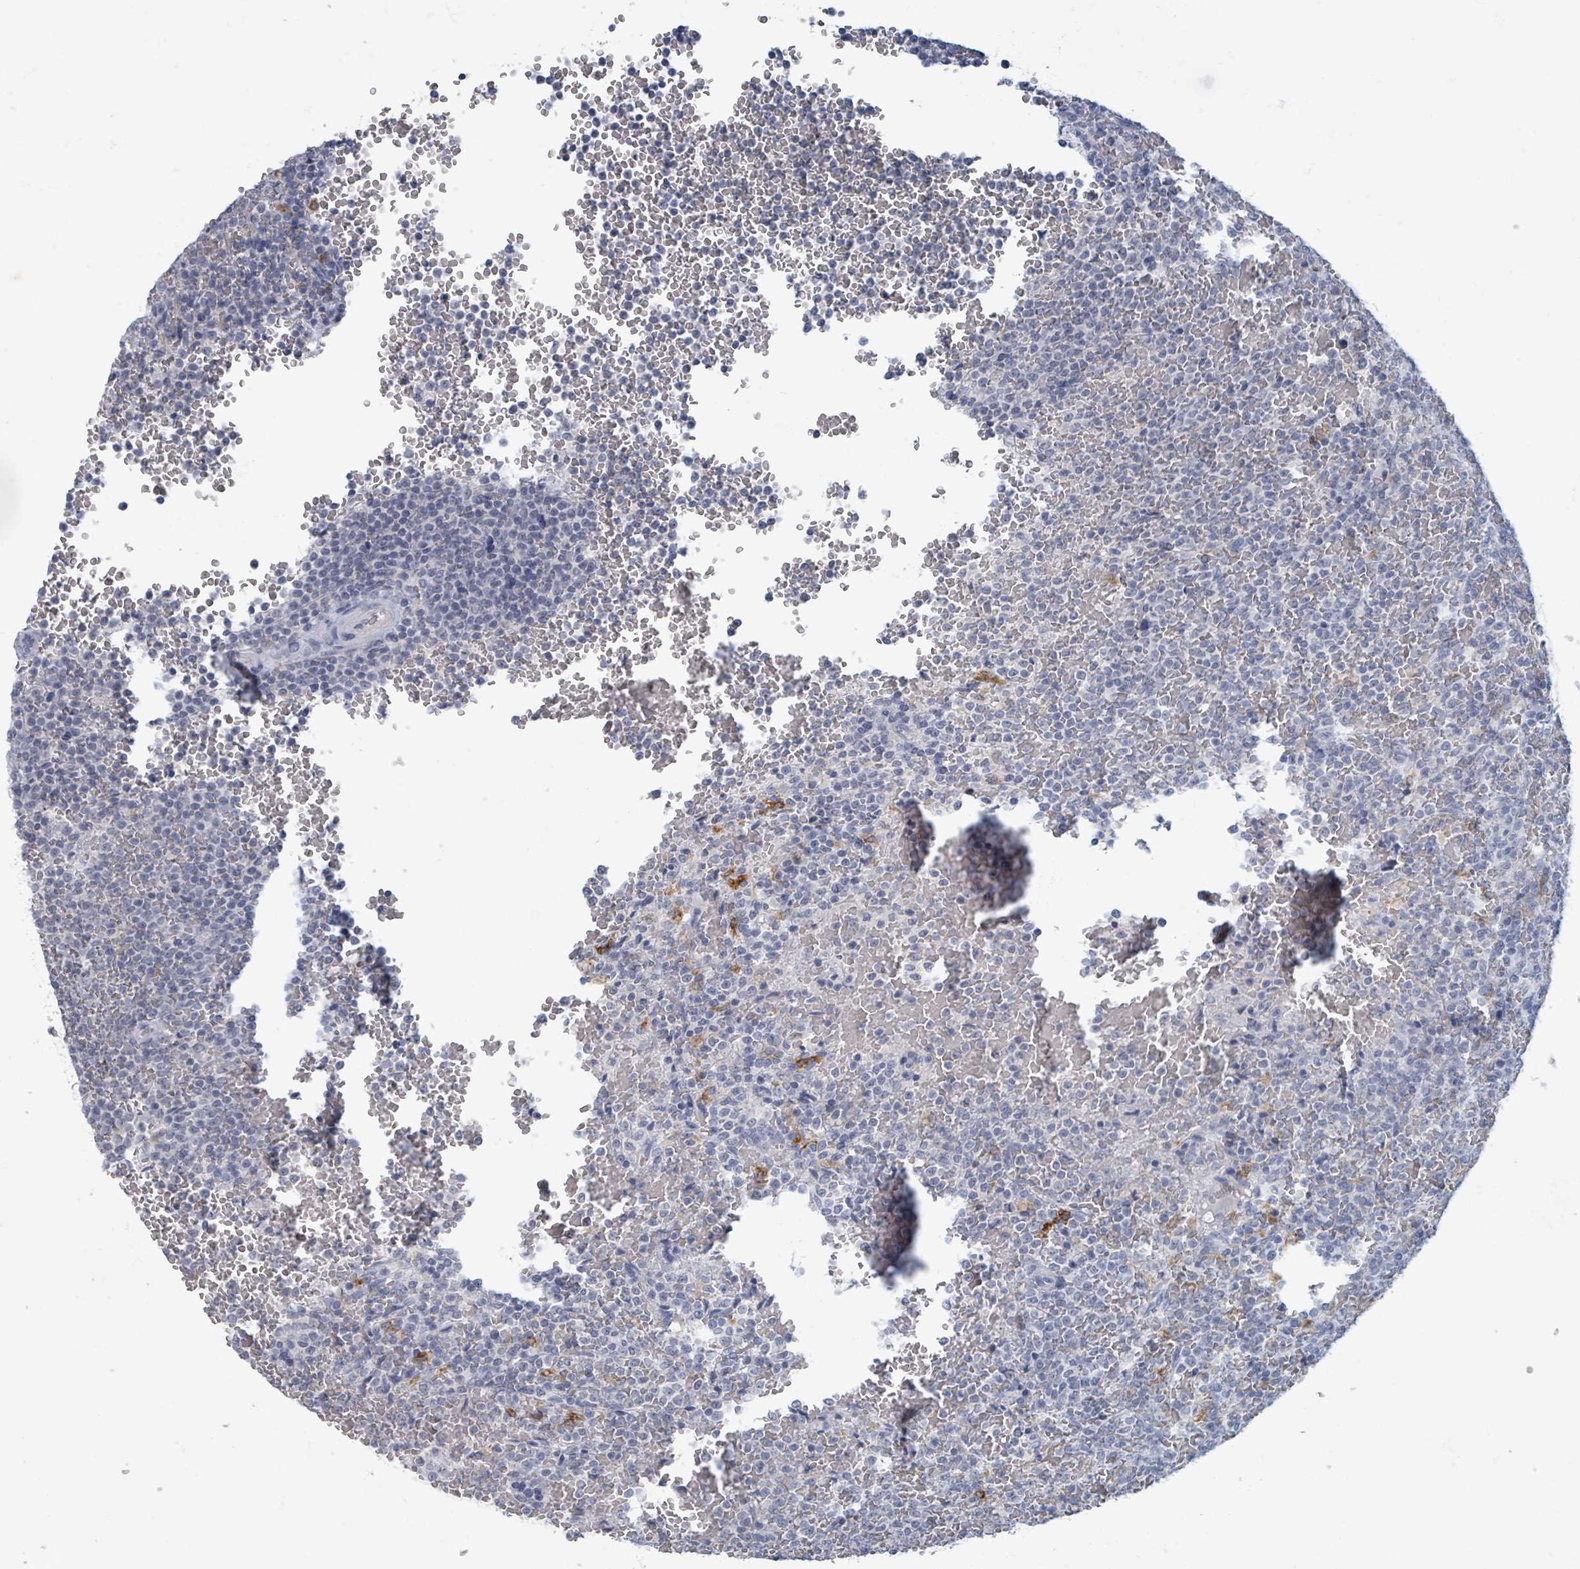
{"staining": {"intensity": "negative", "quantity": "none", "location": "none"}, "tissue": "lymphoma", "cell_type": "Tumor cells", "image_type": "cancer", "snomed": [{"axis": "morphology", "description": "Malignant lymphoma, non-Hodgkin's type, Low grade"}, {"axis": "topography", "description": "Spleen"}], "caption": "Lymphoma was stained to show a protein in brown. There is no significant expression in tumor cells.", "gene": "WNT11", "patient": {"sex": "male", "age": 60}}